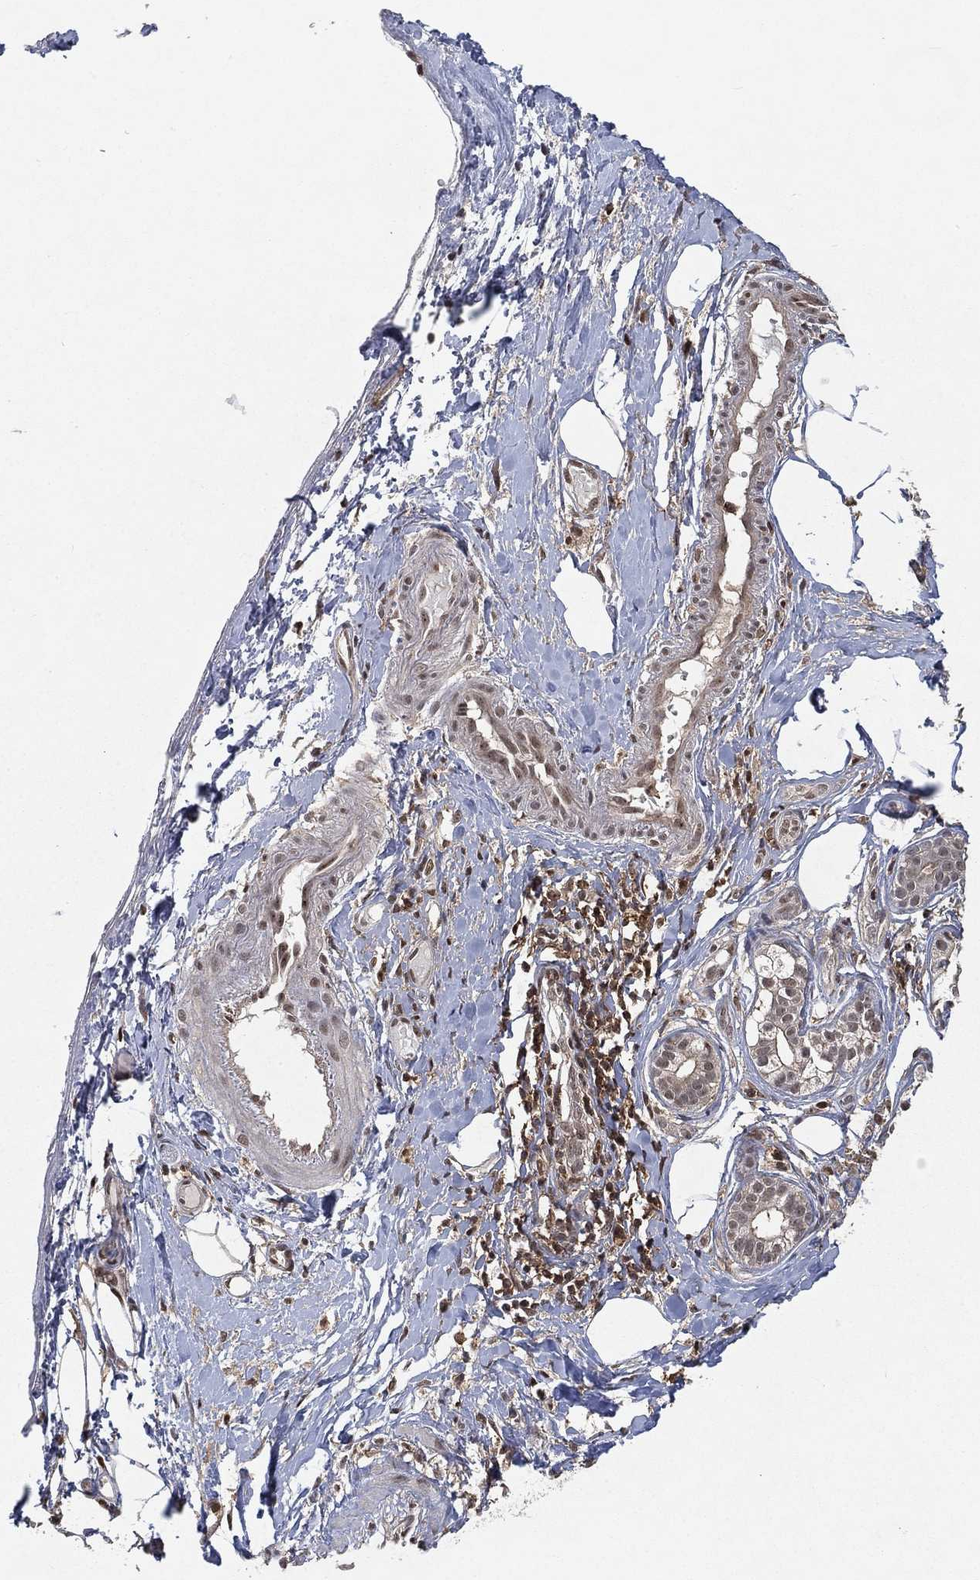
{"staining": {"intensity": "moderate", "quantity": "<25%", "location": "nuclear"}, "tissue": "skin cancer", "cell_type": "Tumor cells", "image_type": "cancer", "snomed": [{"axis": "morphology", "description": "Squamous cell carcinoma, NOS"}, {"axis": "topography", "description": "Skin"}, {"axis": "topography", "description": "Subcutis"}], "caption": "Immunohistochemical staining of human squamous cell carcinoma (skin) demonstrates low levels of moderate nuclear protein staining in approximately <25% of tumor cells.", "gene": "WDR26", "patient": {"sex": "male", "age": 73}}